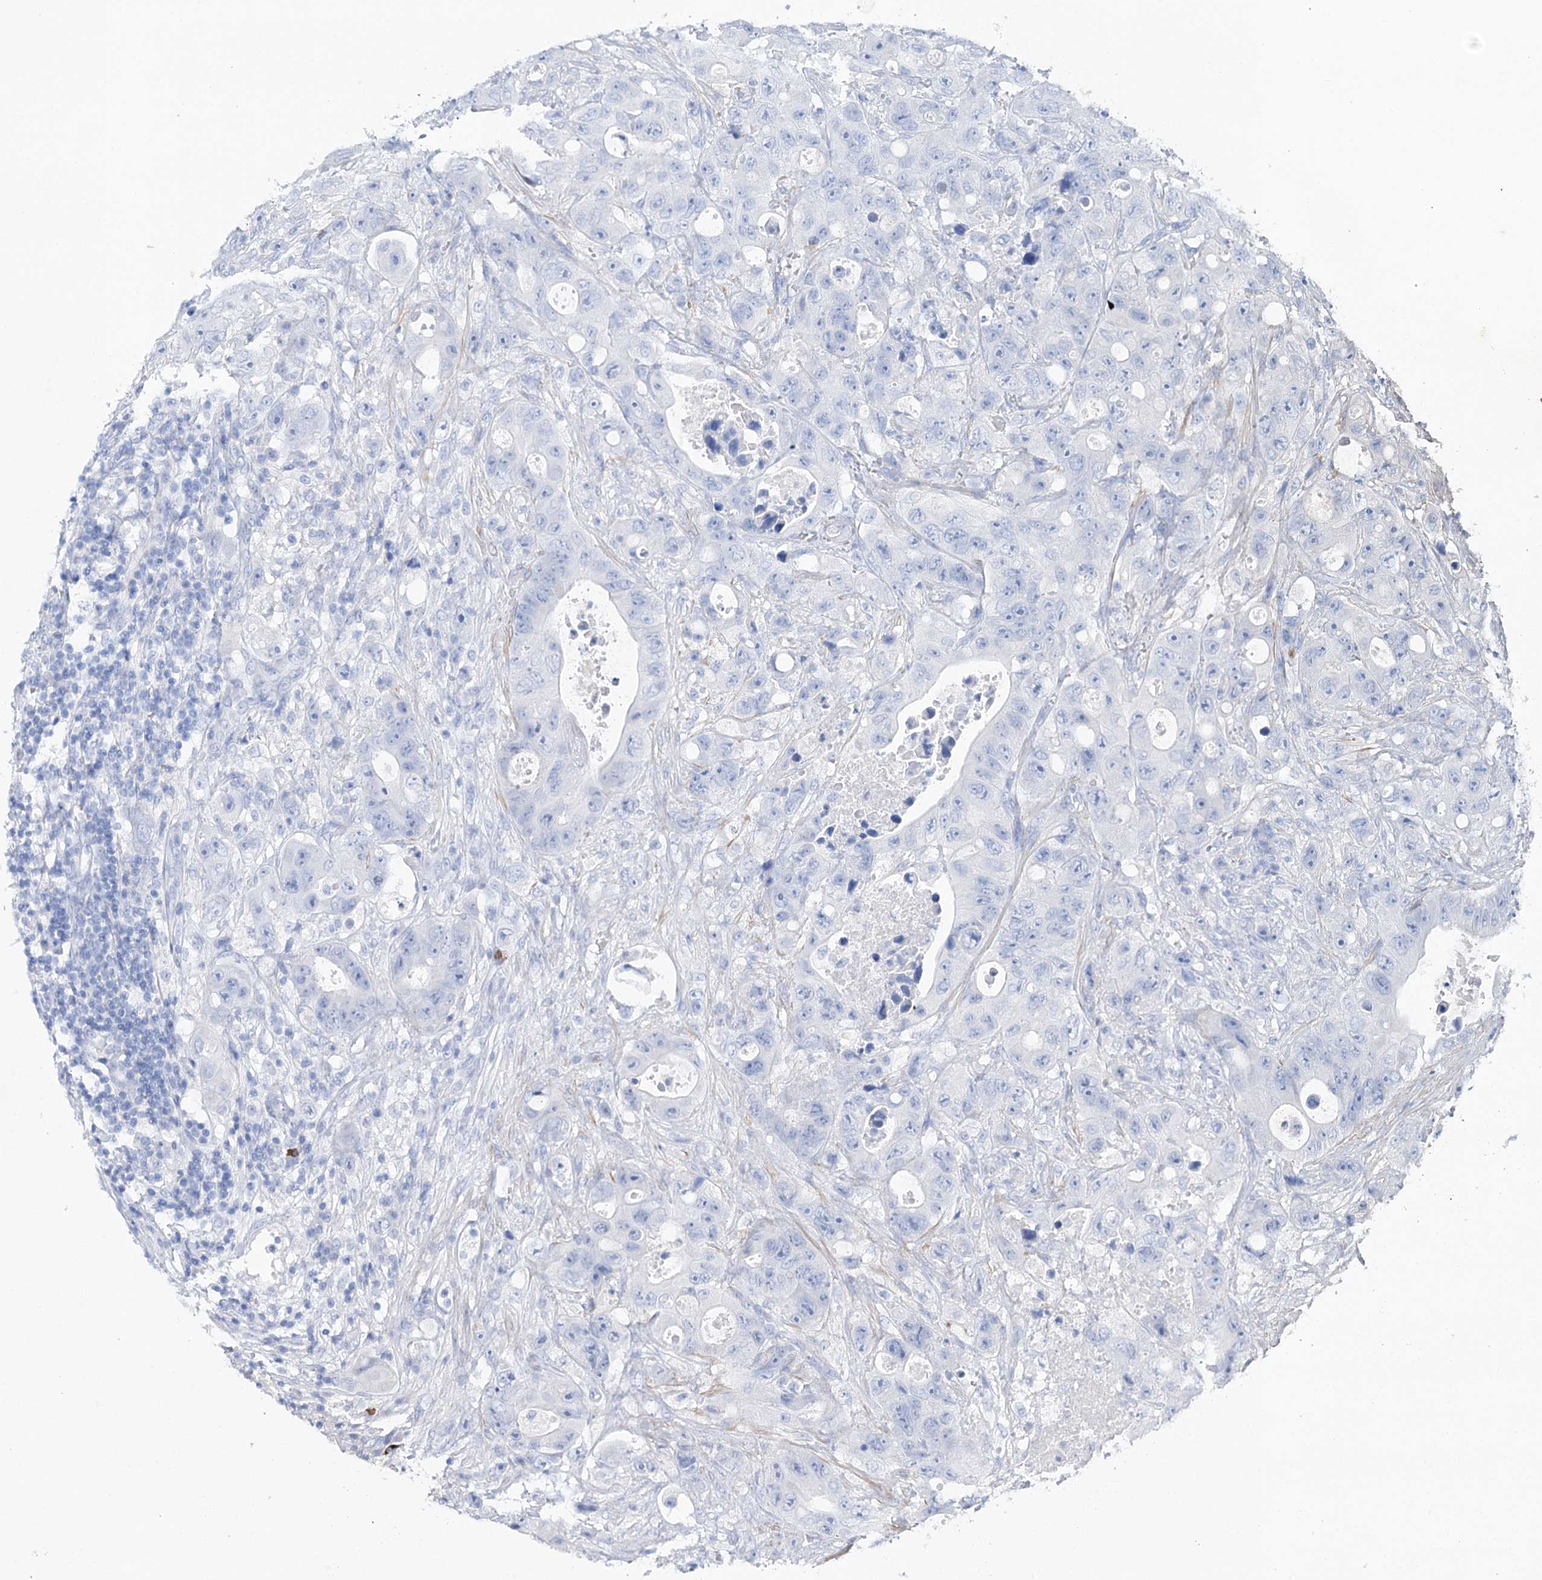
{"staining": {"intensity": "negative", "quantity": "none", "location": "none"}, "tissue": "colorectal cancer", "cell_type": "Tumor cells", "image_type": "cancer", "snomed": [{"axis": "morphology", "description": "Adenocarcinoma, NOS"}, {"axis": "topography", "description": "Colon"}], "caption": "Tumor cells are negative for protein expression in human colorectal adenocarcinoma. The staining was performed using DAB to visualize the protein expression in brown, while the nuclei were stained in blue with hematoxylin (Magnification: 20x).", "gene": "CSN3", "patient": {"sex": "female", "age": 46}}